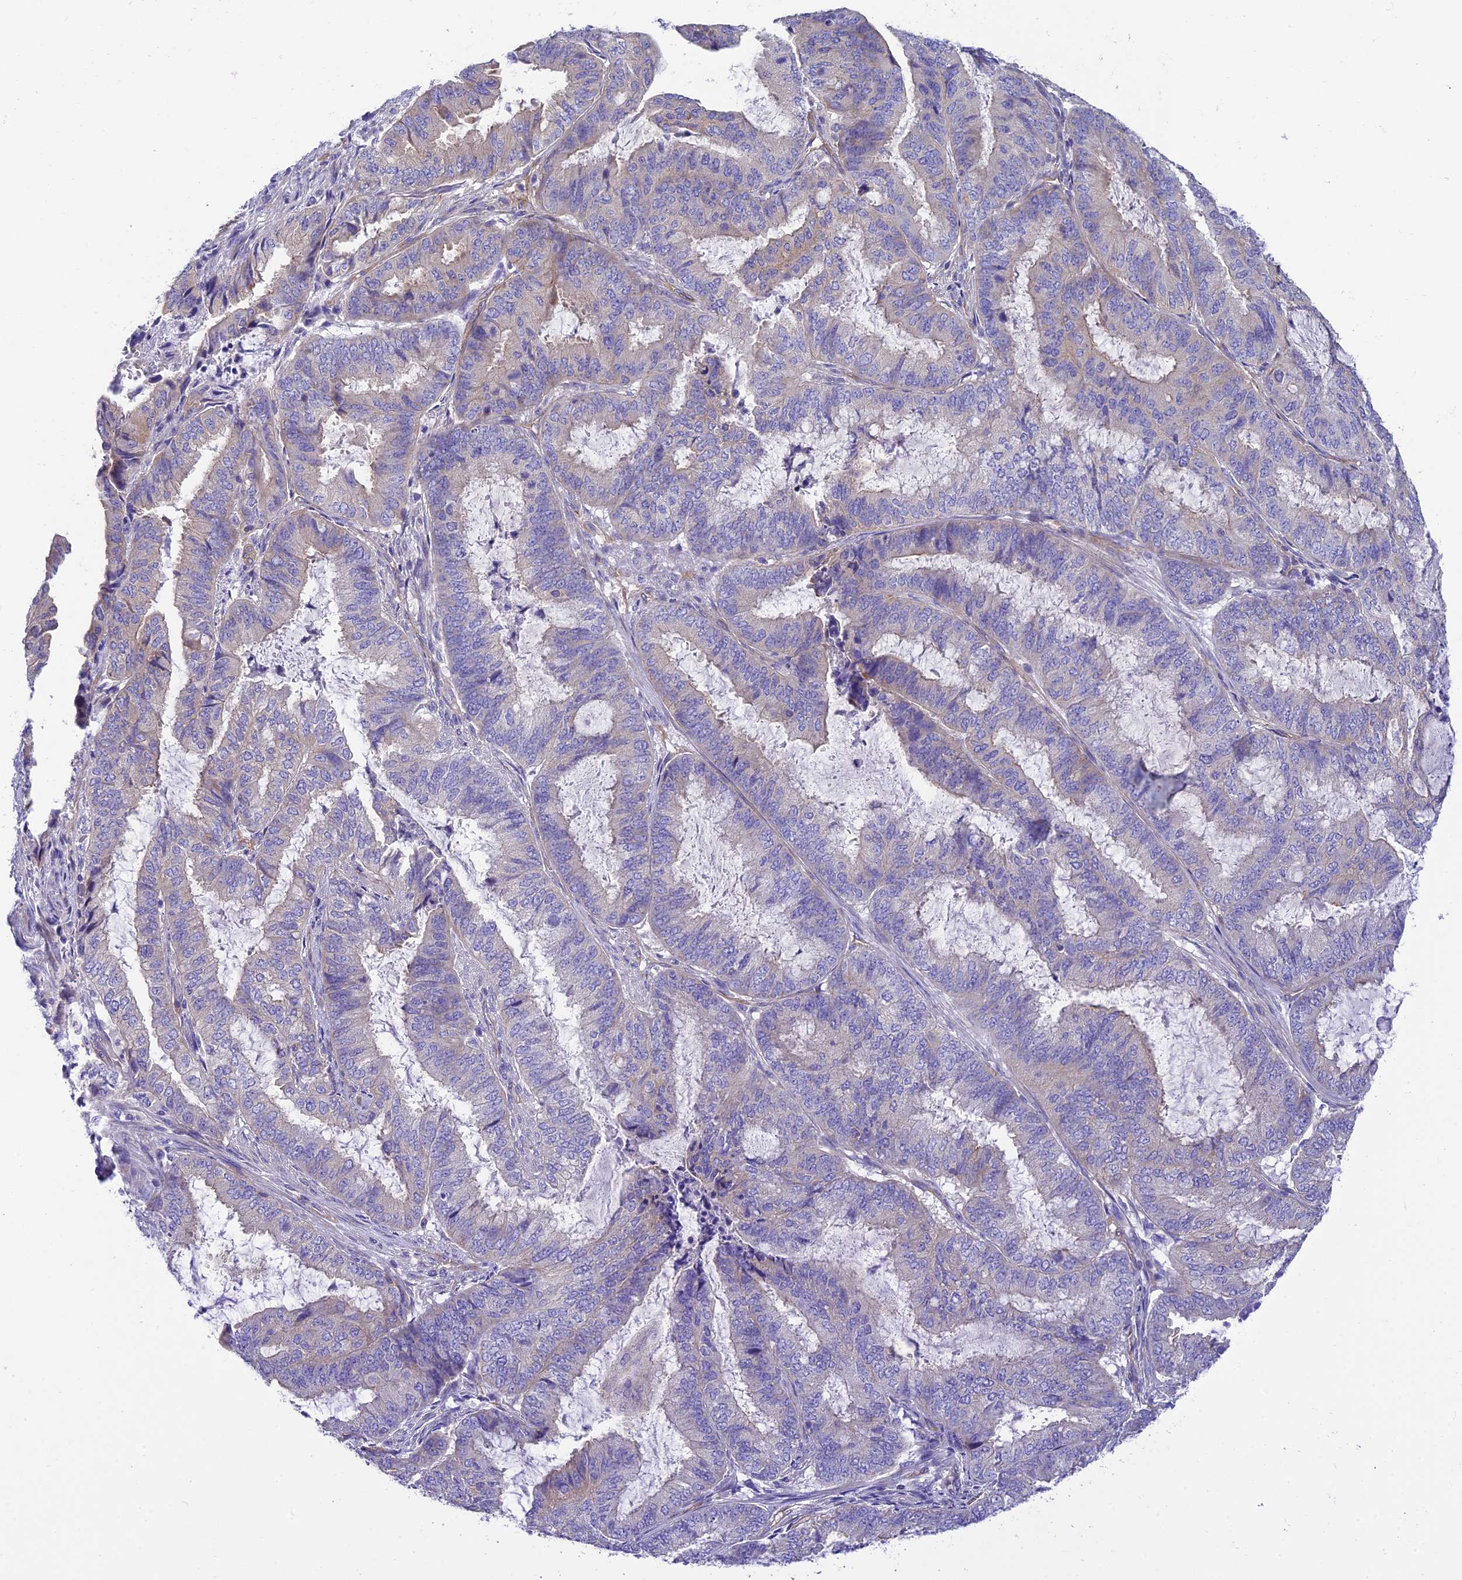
{"staining": {"intensity": "negative", "quantity": "none", "location": "none"}, "tissue": "endometrial cancer", "cell_type": "Tumor cells", "image_type": "cancer", "snomed": [{"axis": "morphology", "description": "Adenocarcinoma, NOS"}, {"axis": "topography", "description": "Endometrium"}], "caption": "This photomicrograph is of endometrial cancer stained with immunohistochemistry (IHC) to label a protein in brown with the nuclei are counter-stained blue. There is no expression in tumor cells. (DAB immunohistochemistry (IHC) with hematoxylin counter stain).", "gene": "PPFIA3", "patient": {"sex": "female", "age": 51}}